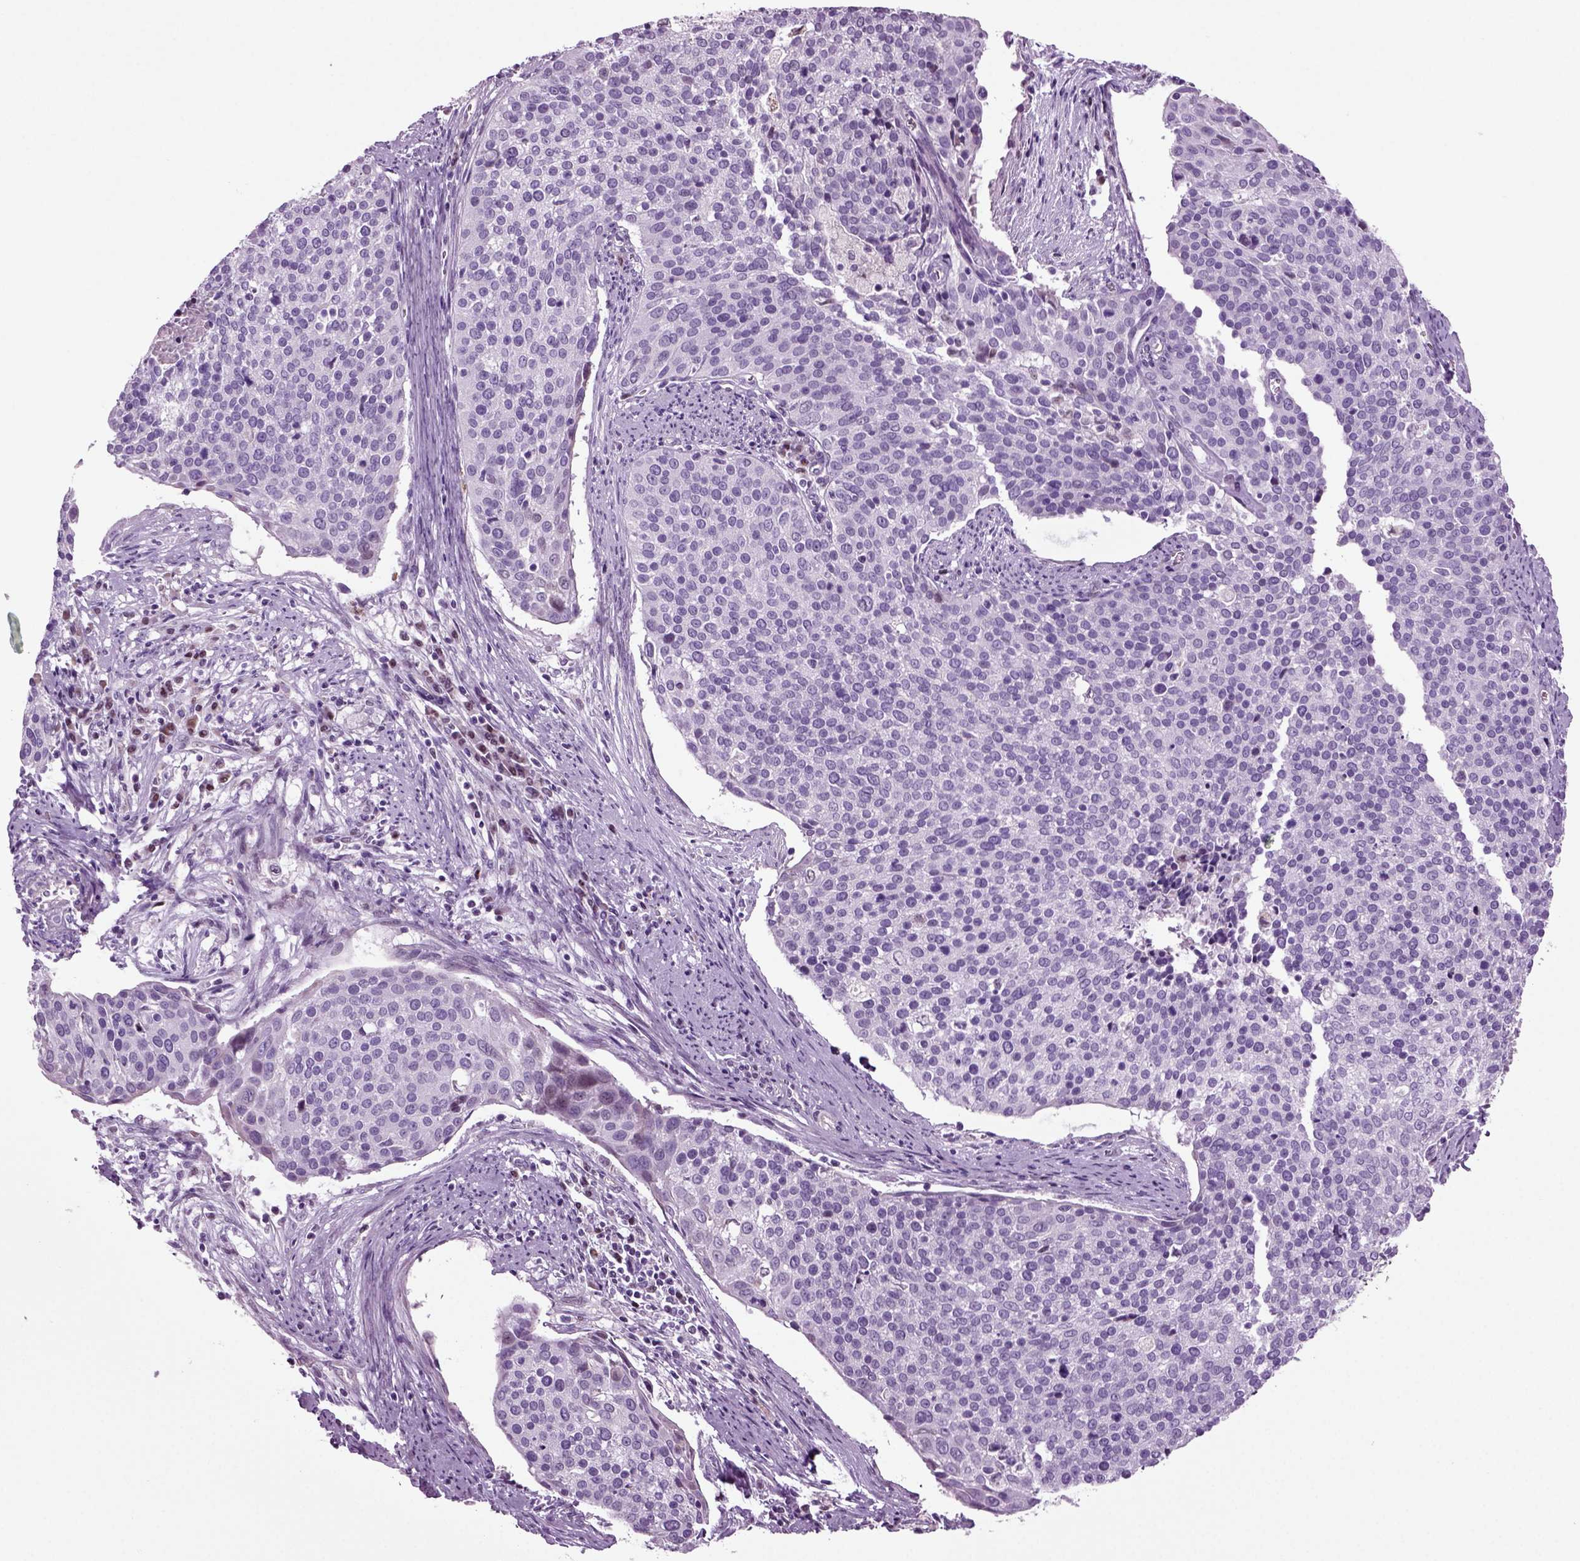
{"staining": {"intensity": "negative", "quantity": "none", "location": "none"}, "tissue": "cervical cancer", "cell_type": "Tumor cells", "image_type": "cancer", "snomed": [{"axis": "morphology", "description": "Squamous cell carcinoma, NOS"}, {"axis": "topography", "description": "Cervix"}], "caption": "Micrograph shows no significant protein staining in tumor cells of squamous cell carcinoma (cervical).", "gene": "ARID3A", "patient": {"sex": "female", "age": 39}}